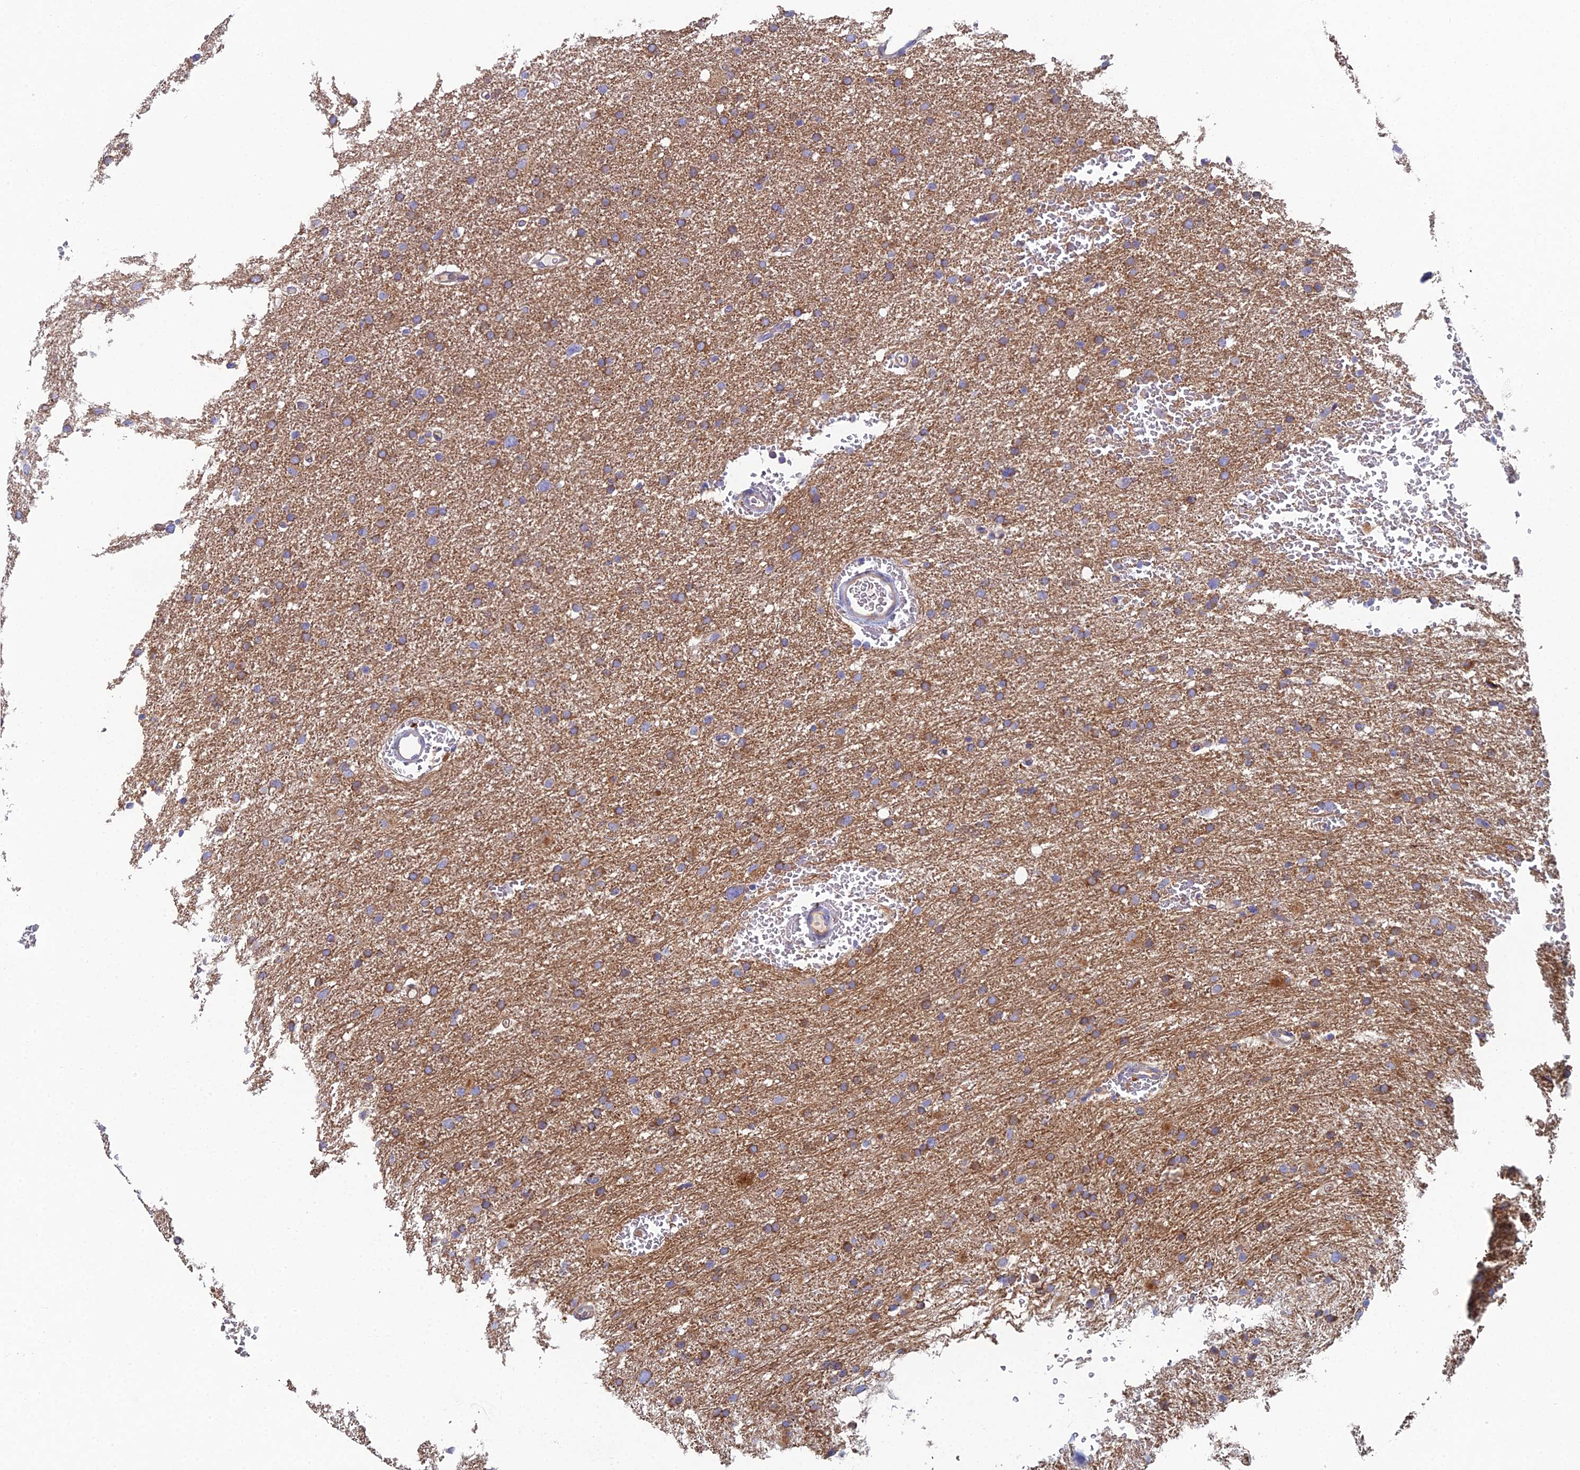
{"staining": {"intensity": "moderate", "quantity": ">75%", "location": "cytoplasmic/membranous"}, "tissue": "glioma", "cell_type": "Tumor cells", "image_type": "cancer", "snomed": [{"axis": "morphology", "description": "Glioma, malignant, High grade"}, {"axis": "topography", "description": "Cerebral cortex"}], "caption": "Glioma stained with a protein marker reveals moderate staining in tumor cells.", "gene": "CLCN3", "patient": {"sex": "female", "age": 36}}